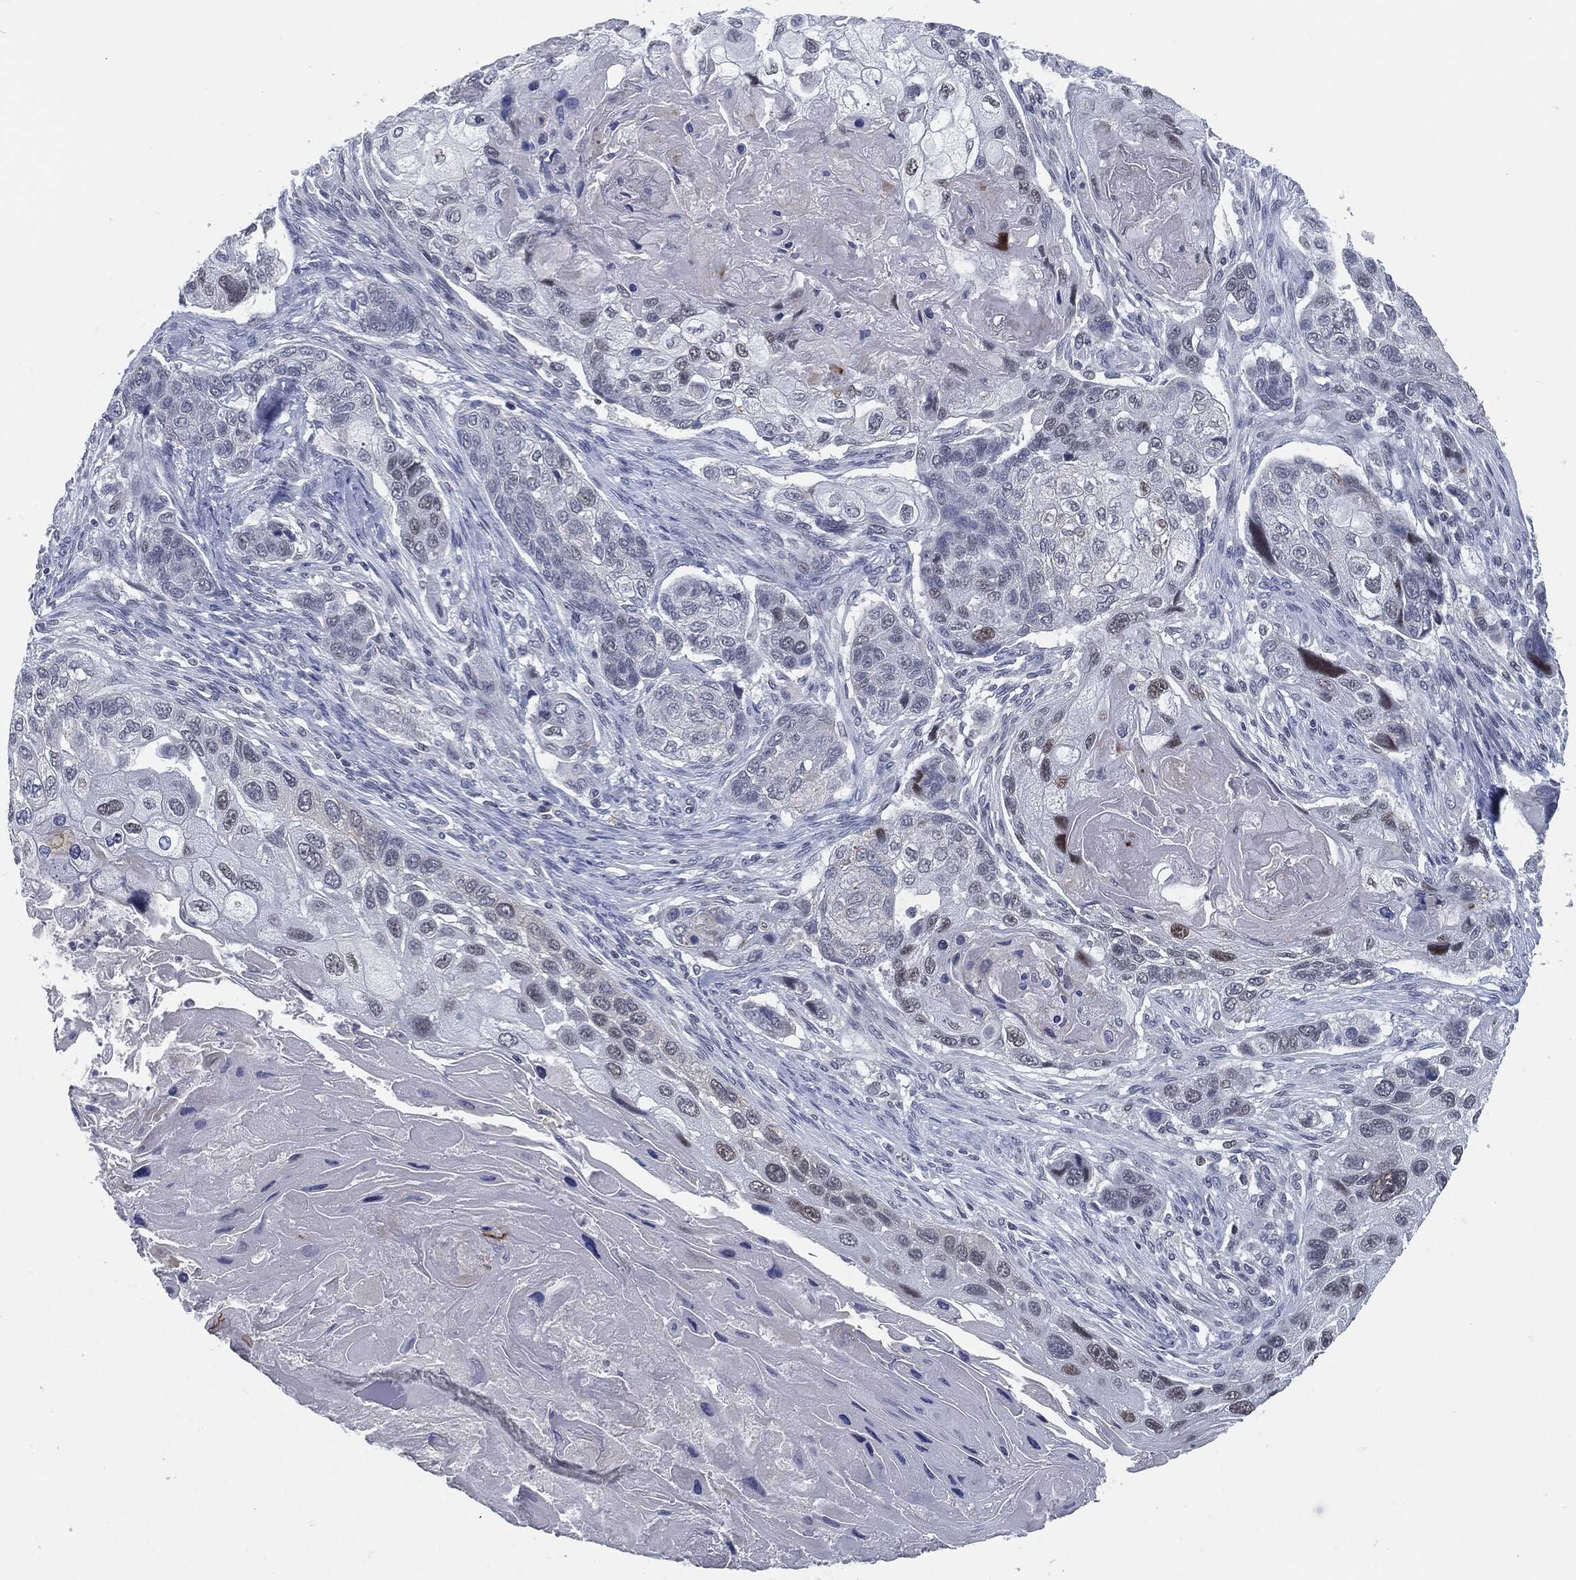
{"staining": {"intensity": "negative", "quantity": "none", "location": "none"}, "tissue": "lung cancer", "cell_type": "Tumor cells", "image_type": "cancer", "snomed": [{"axis": "morphology", "description": "Normal tissue, NOS"}, {"axis": "morphology", "description": "Squamous cell carcinoma, NOS"}, {"axis": "topography", "description": "Bronchus"}, {"axis": "topography", "description": "Lung"}], "caption": "This is a image of immunohistochemistry staining of lung cancer (squamous cell carcinoma), which shows no staining in tumor cells.", "gene": "PROM1", "patient": {"sex": "male", "age": 69}}